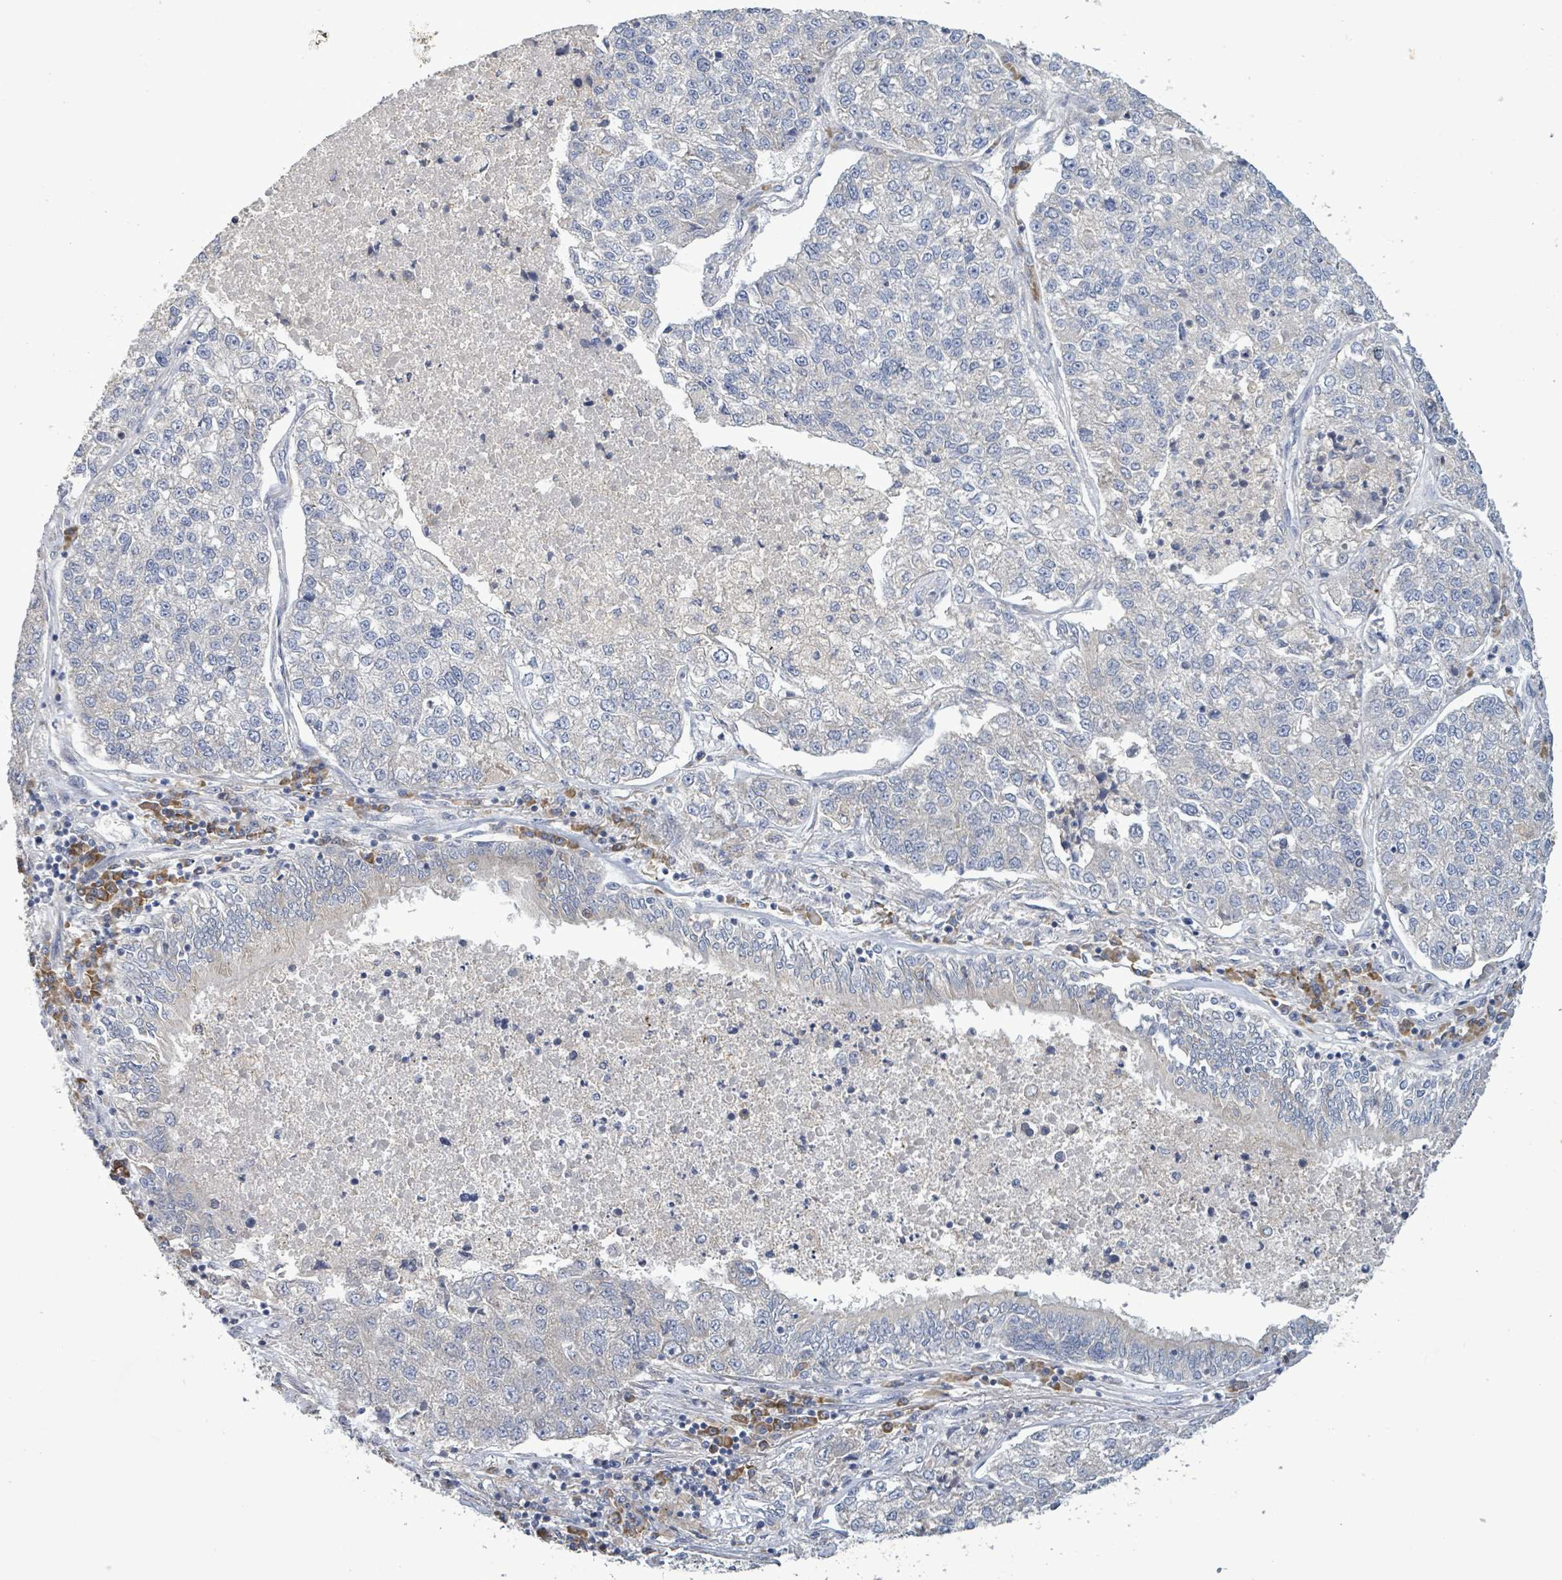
{"staining": {"intensity": "negative", "quantity": "none", "location": "none"}, "tissue": "lung cancer", "cell_type": "Tumor cells", "image_type": "cancer", "snomed": [{"axis": "morphology", "description": "Adenocarcinoma, NOS"}, {"axis": "topography", "description": "Lung"}], "caption": "Lung cancer (adenocarcinoma) was stained to show a protein in brown. There is no significant positivity in tumor cells.", "gene": "ATP13A1", "patient": {"sex": "male", "age": 49}}